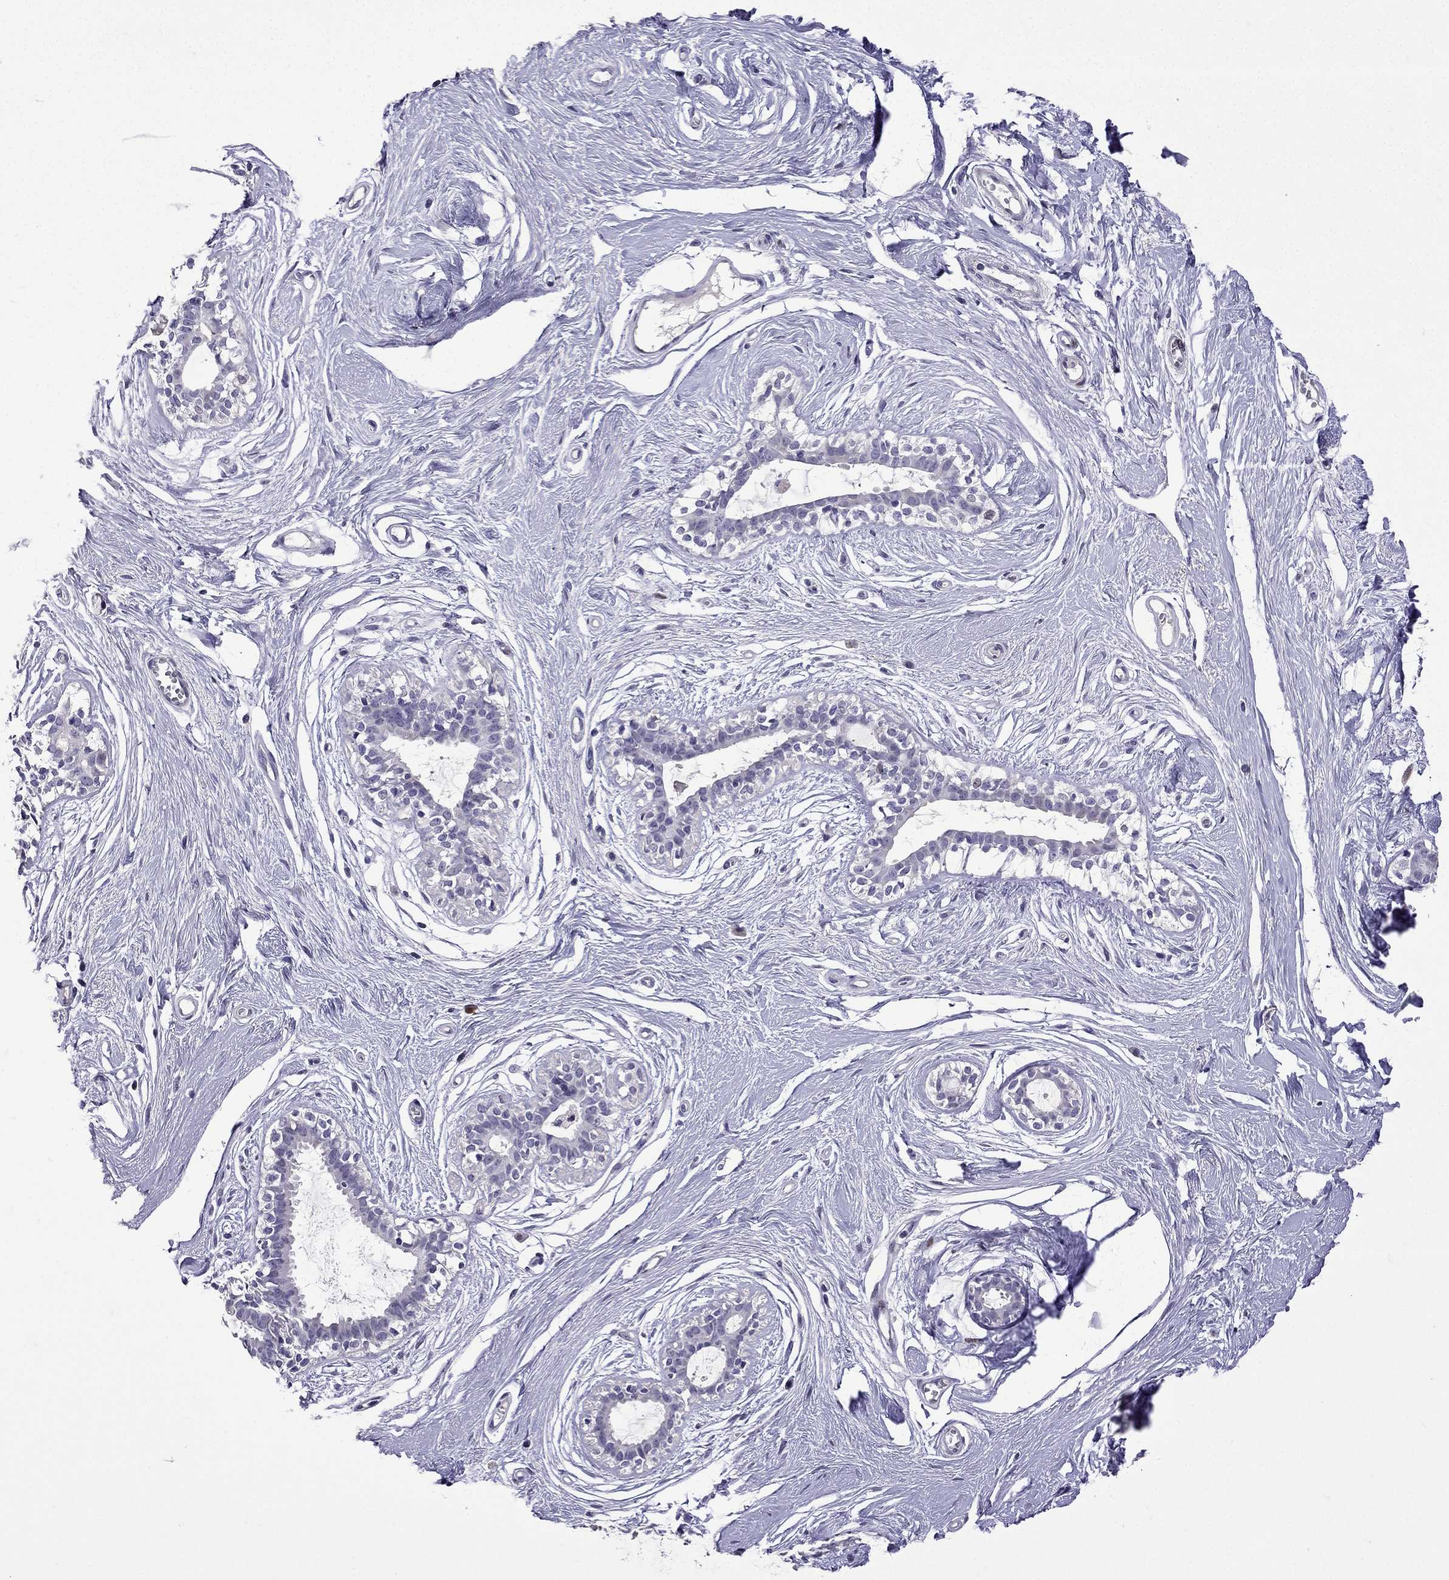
{"staining": {"intensity": "negative", "quantity": "none", "location": "none"}, "tissue": "breast", "cell_type": "Adipocytes", "image_type": "normal", "snomed": [{"axis": "morphology", "description": "Normal tissue, NOS"}, {"axis": "topography", "description": "Breast"}], "caption": "This is a photomicrograph of immunohistochemistry (IHC) staining of unremarkable breast, which shows no positivity in adipocytes. The staining was performed using DAB to visualize the protein expression in brown, while the nuclei were stained in blue with hematoxylin (Magnification: 20x).", "gene": "TTN", "patient": {"sex": "female", "age": 49}}